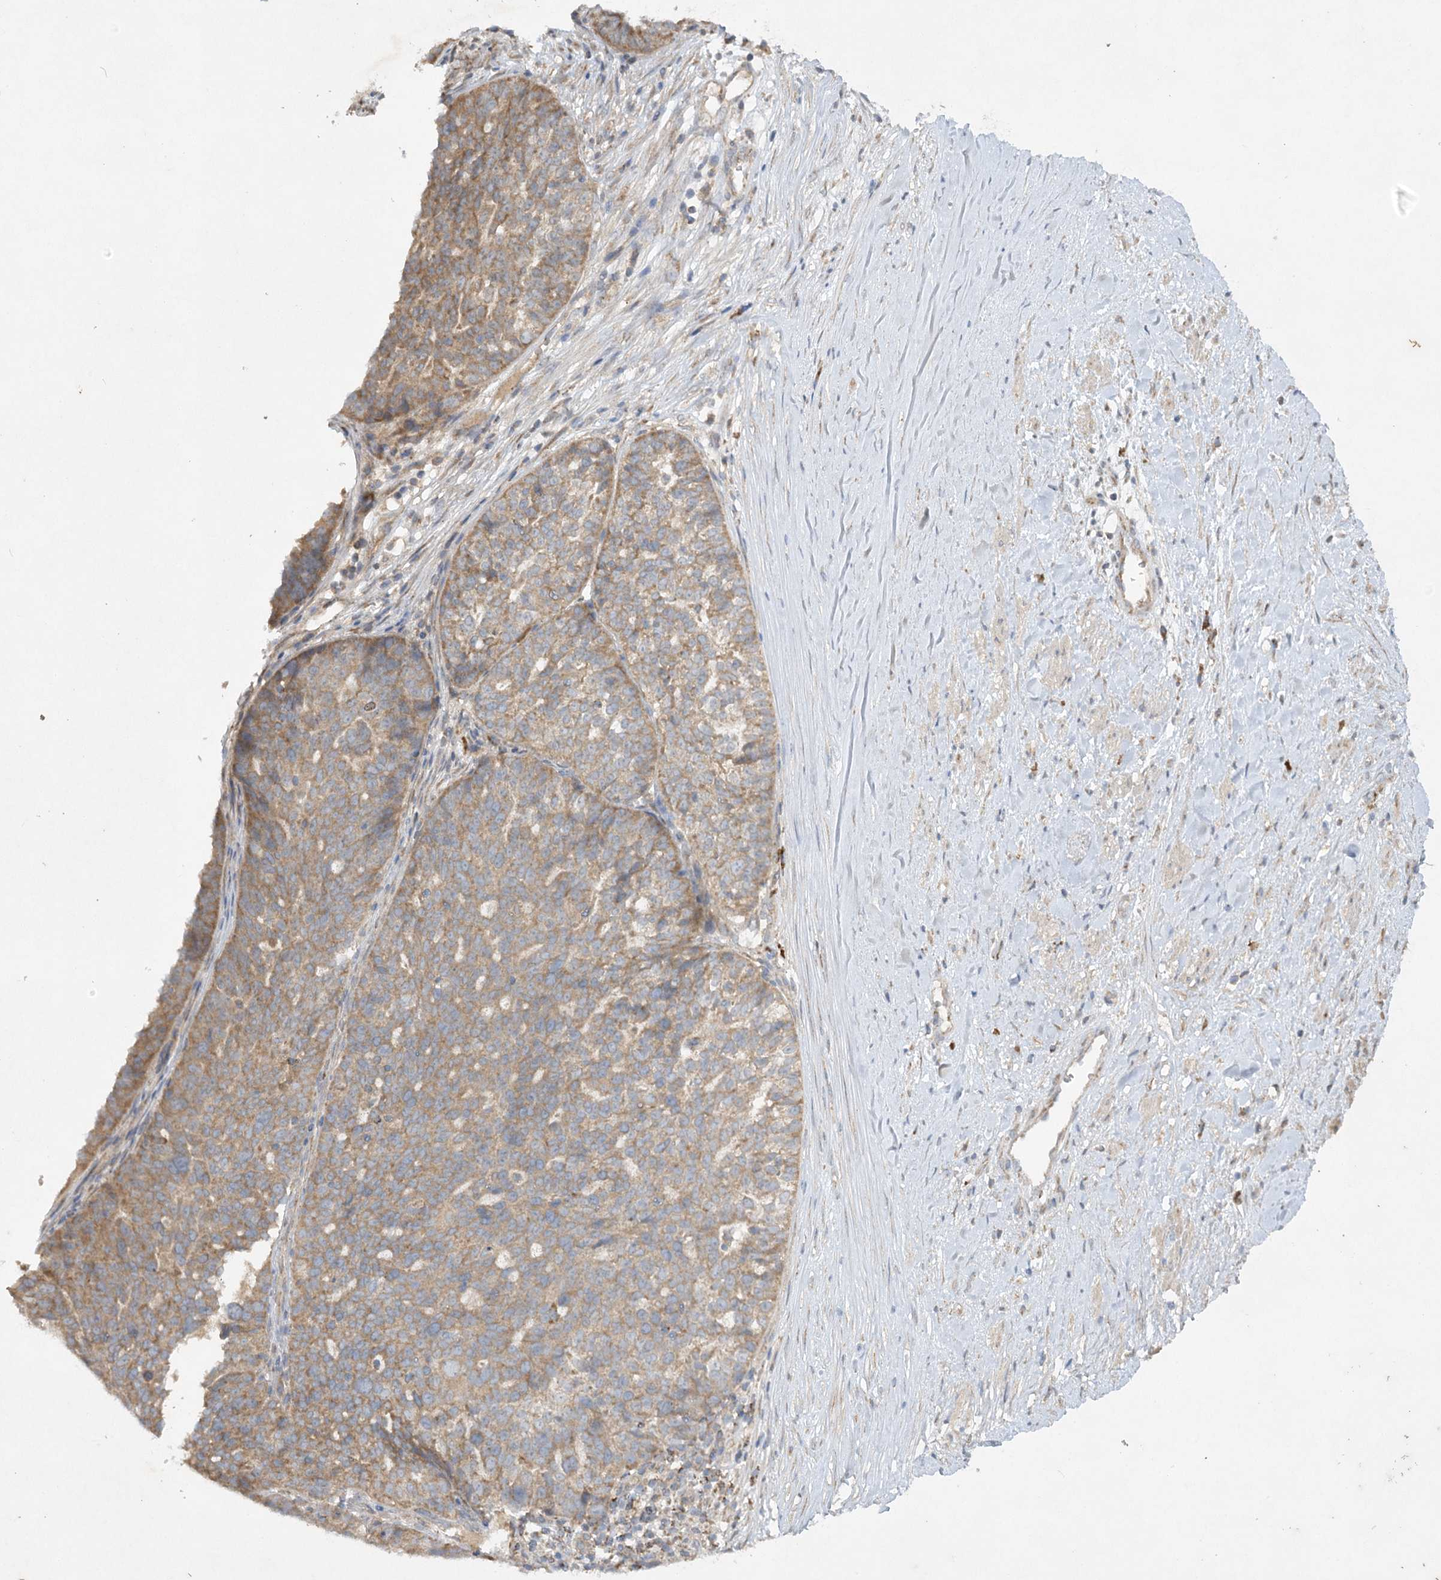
{"staining": {"intensity": "moderate", "quantity": ">75%", "location": "cytoplasmic/membranous"}, "tissue": "ovarian cancer", "cell_type": "Tumor cells", "image_type": "cancer", "snomed": [{"axis": "morphology", "description": "Cystadenocarcinoma, serous, NOS"}, {"axis": "topography", "description": "Ovary"}], "caption": "Immunohistochemical staining of human ovarian cancer (serous cystadenocarcinoma) reveals moderate cytoplasmic/membranous protein expression in about >75% of tumor cells. Using DAB (brown) and hematoxylin (blue) stains, captured at high magnification using brightfield microscopy.", "gene": "TRAF3IP1", "patient": {"sex": "female", "age": 59}}